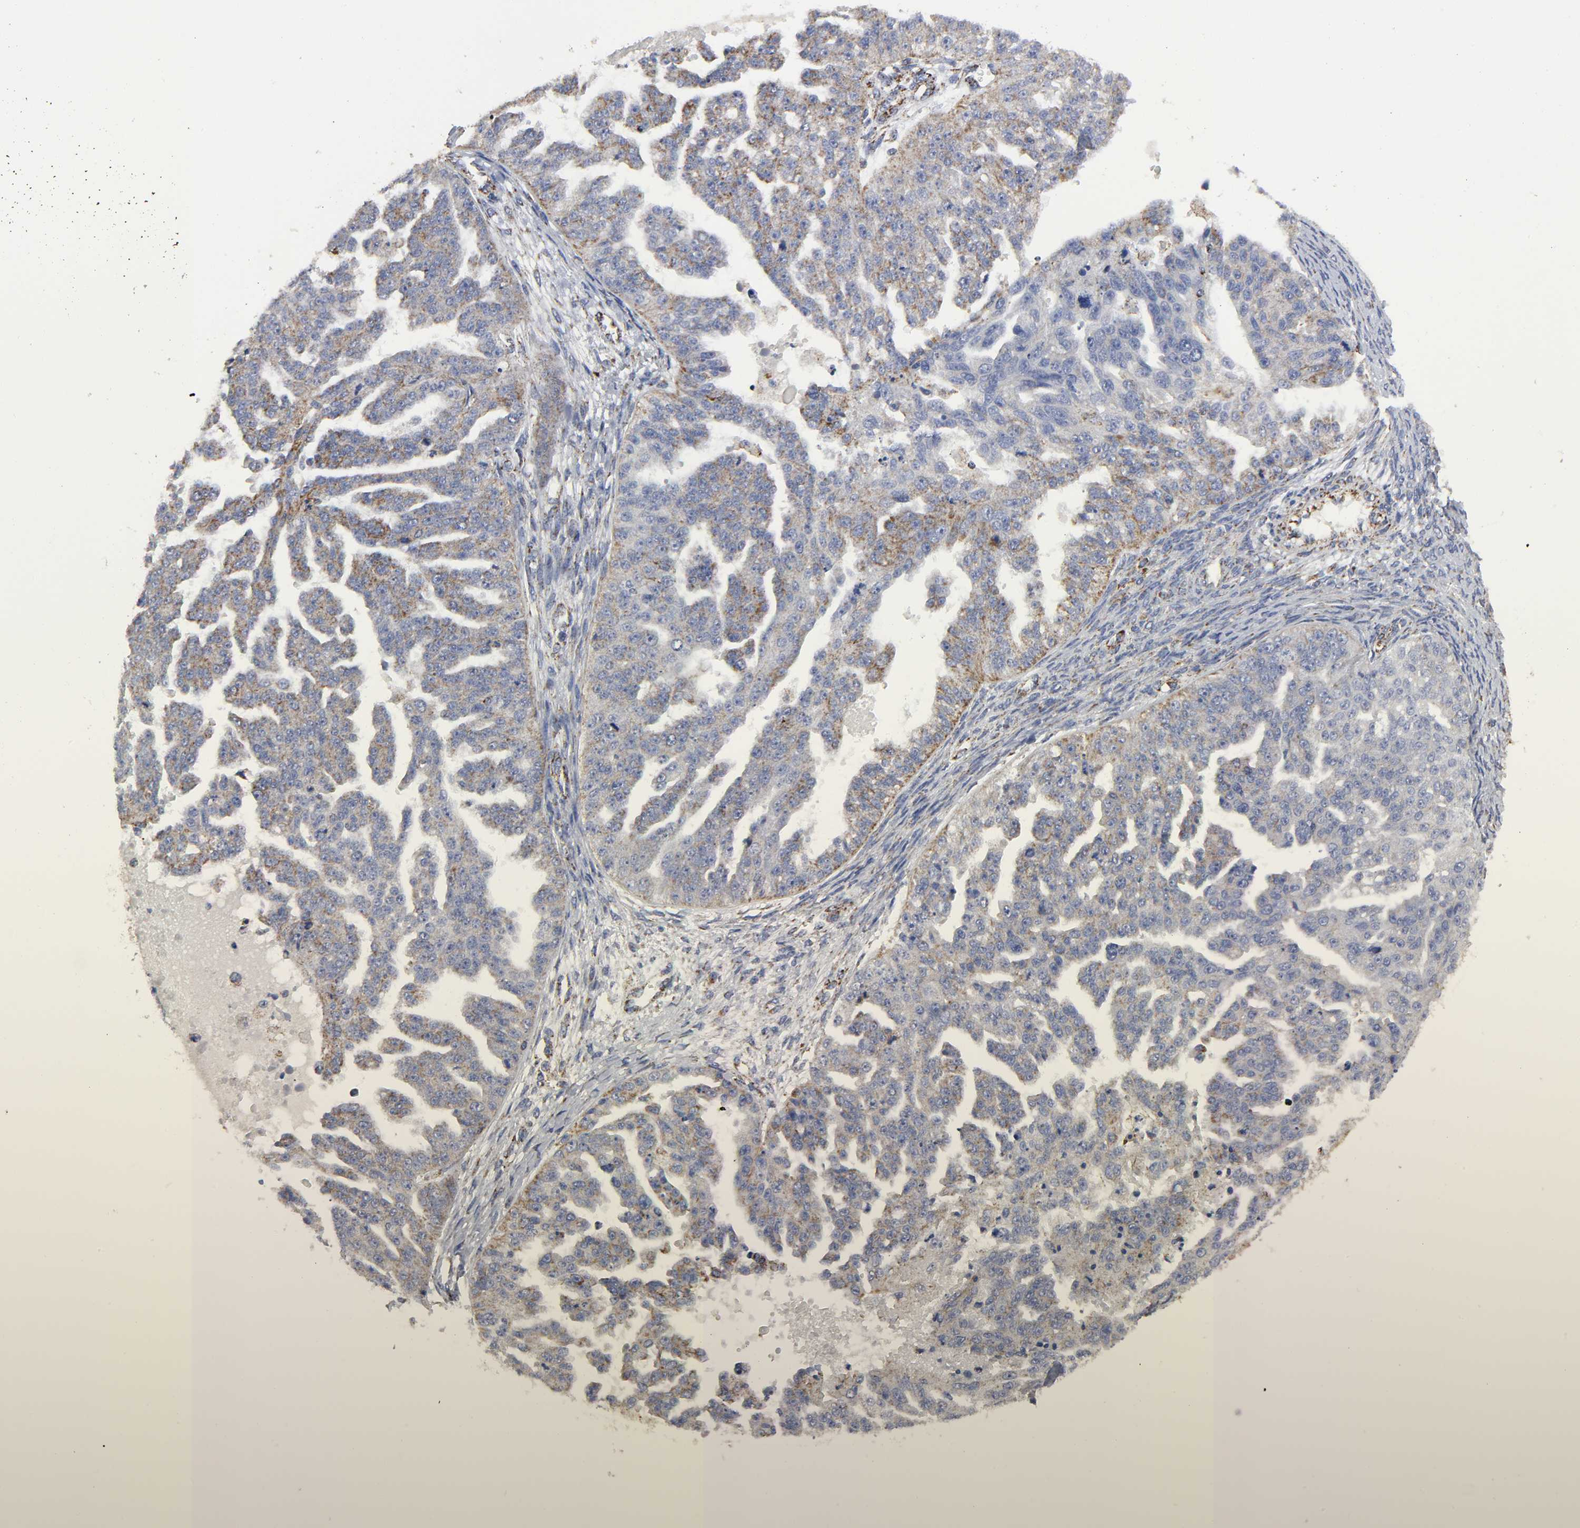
{"staining": {"intensity": "moderate", "quantity": "25%-75%", "location": "cytoplasmic/membranous"}, "tissue": "ovarian cancer", "cell_type": "Tumor cells", "image_type": "cancer", "snomed": [{"axis": "morphology", "description": "Cystadenocarcinoma, serous, NOS"}, {"axis": "topography", "description": "Ovary"}], "caption": "Approximately 25%-75% of tumor cells in ovarian cancer exhibit moderate cytoplasmic/membranous protein positivity as visualized by brown immunohistochemical staining.", "gene": "AOPEP", "patient": {"sex": "female", "age": 58}}